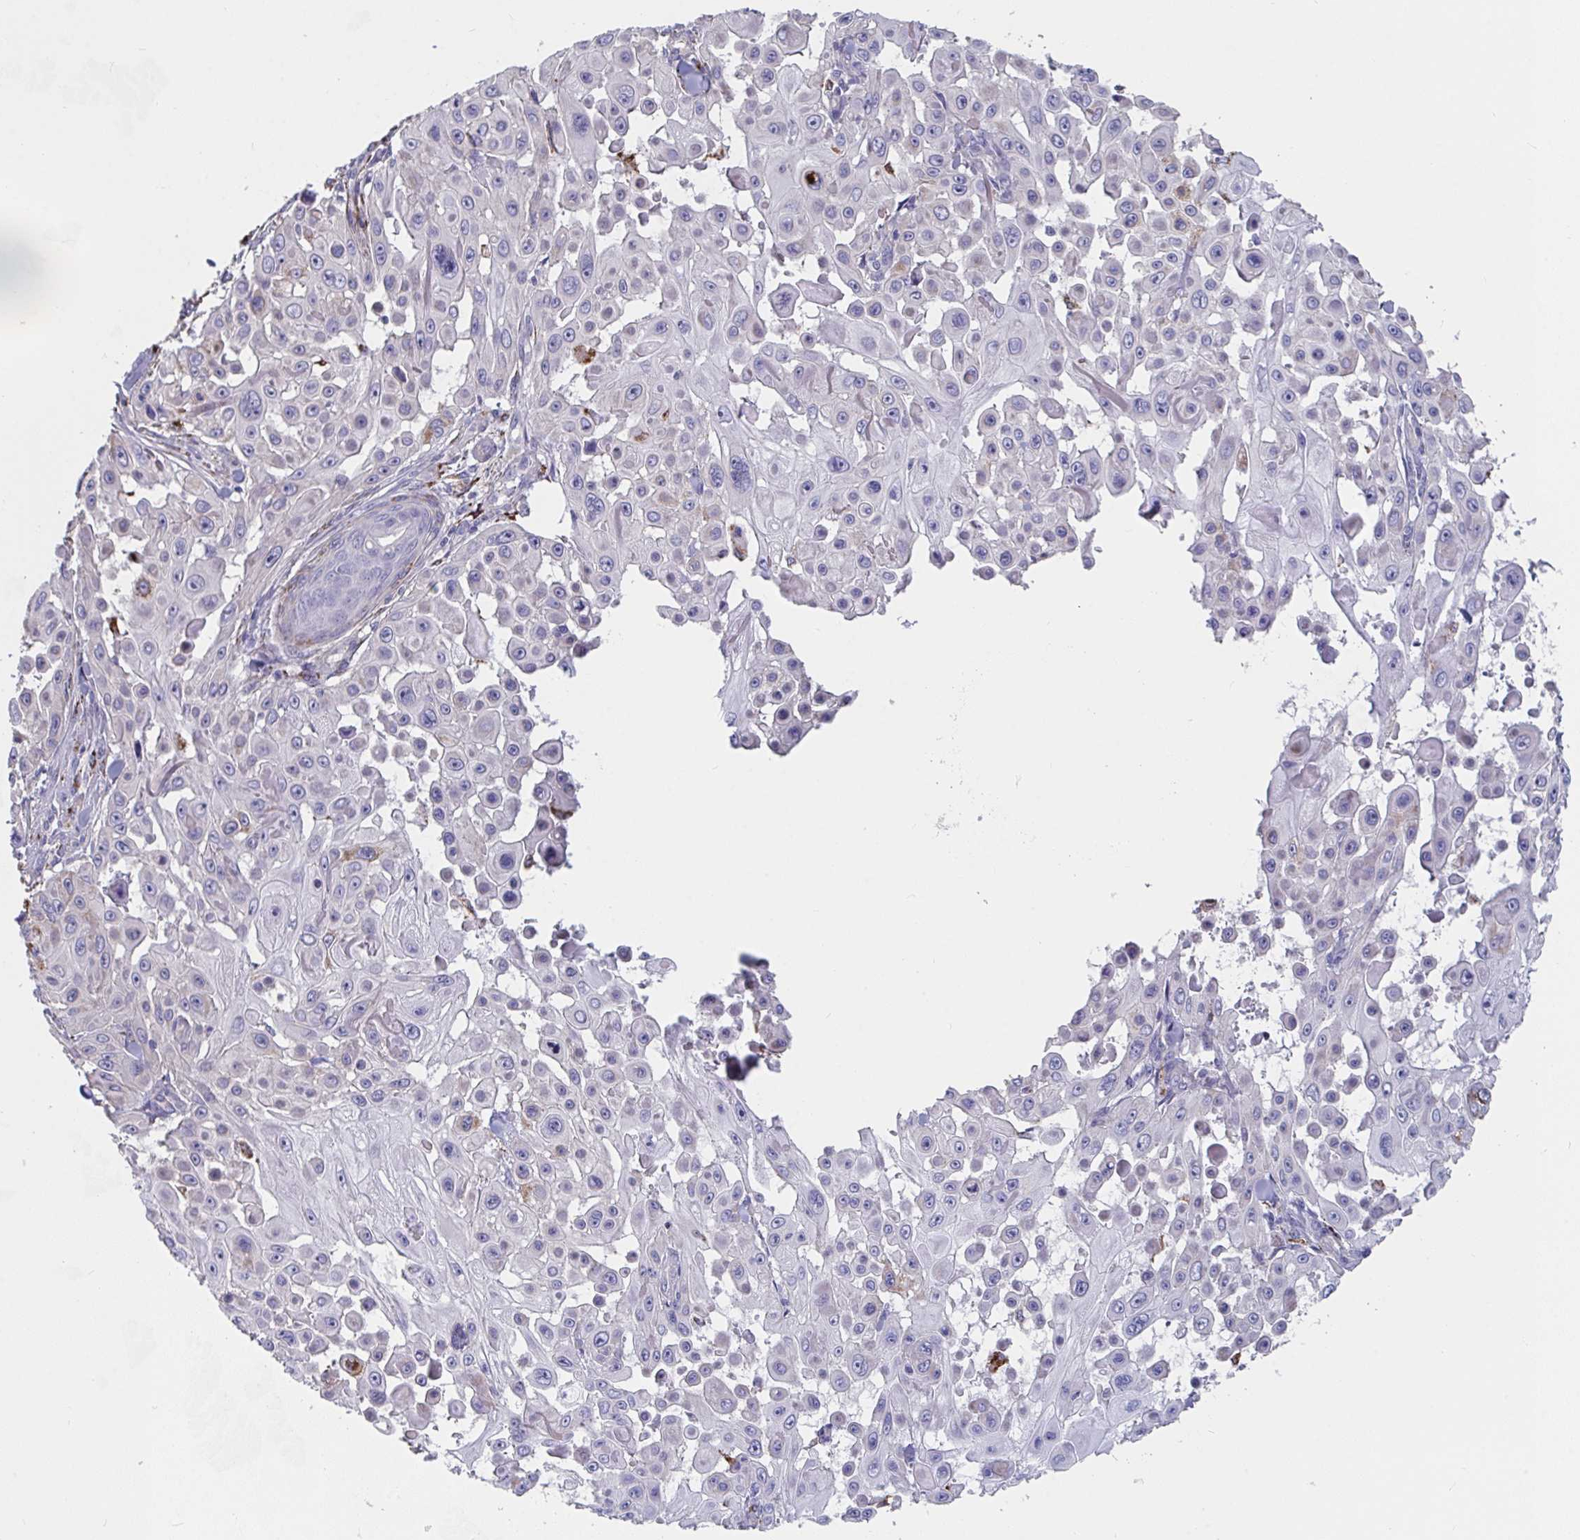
{"staining": {"intensity": "moderate", "quantity": "<25%", "location": "cytoplasmic/membranous"}, "tissue": "skin cancer", "cell_type": "Tumor cells", "image_type": "cancer", "snomed": [{"axis": "morphology", "description": "Squamous cell carcinoma, NOS"}, {"axis": "topography", "description": "Skin"}], "caption": "Immunohistochemical staining of skin cancer displays low levels of moderate cytoplasmic/membranous expression in approximately <25% of tumor cells.", "gene": "FAM156B", "patient": {"sex": "male", "age": 91}}